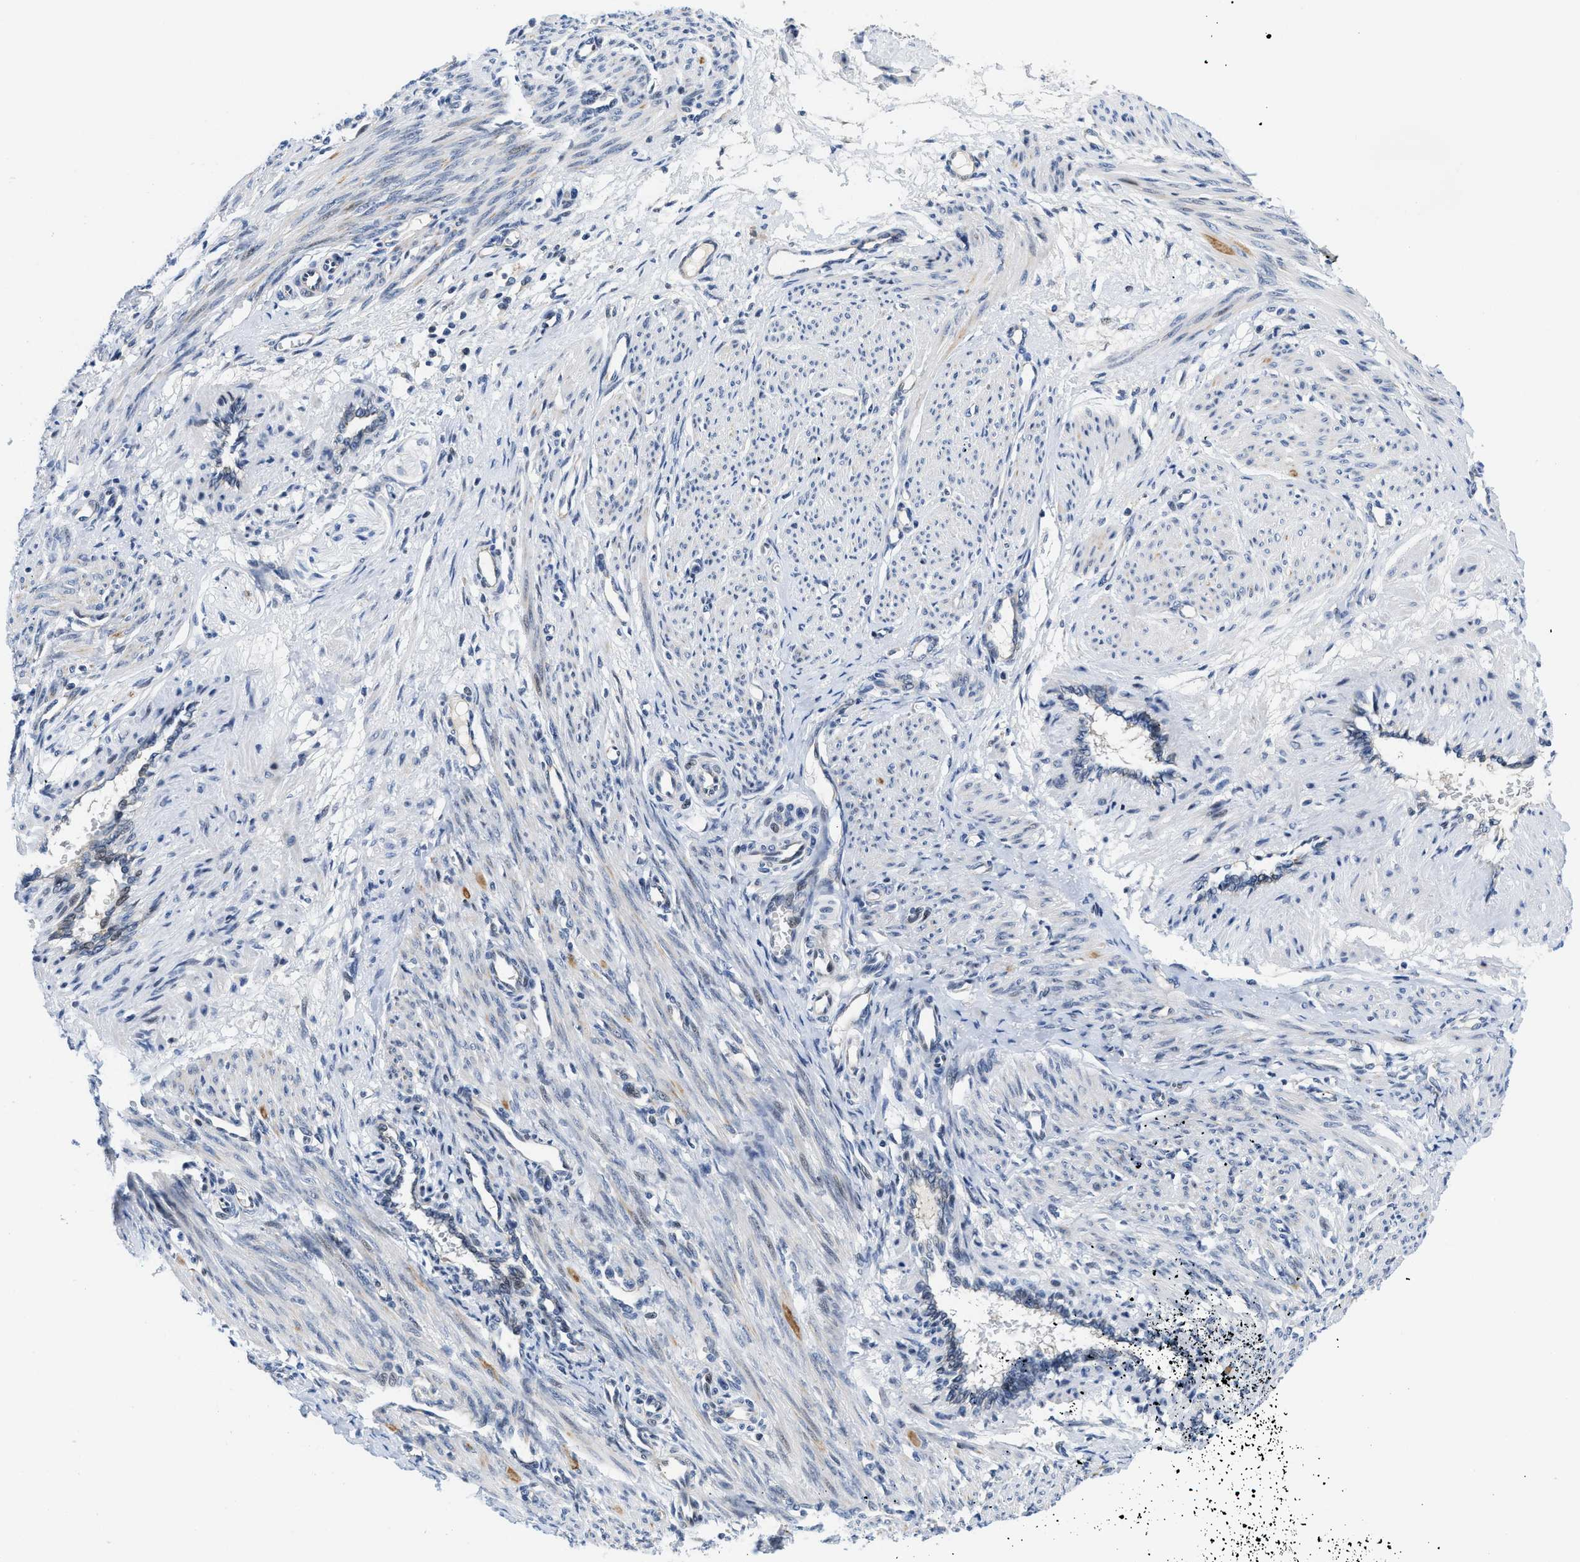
{"staining": {"intensity": "negative", "quantity": "none", "location": "none"}, "tissue": "smooth muscle", "cell_type": "Smooth muscle cells", "image_type": "normal", "snomed": [{"axis": "morphology", "description": "Normal tissue, NOS"}, {"axis": "topography", "description": "Endometrium"}], "caption": "DAB immunohistochemical staining of normal human smooth muscle displays no significant expression in smooth muscle cells.", "gene": "IKBKE", "patient": {"sex": "female", "age": 33}}